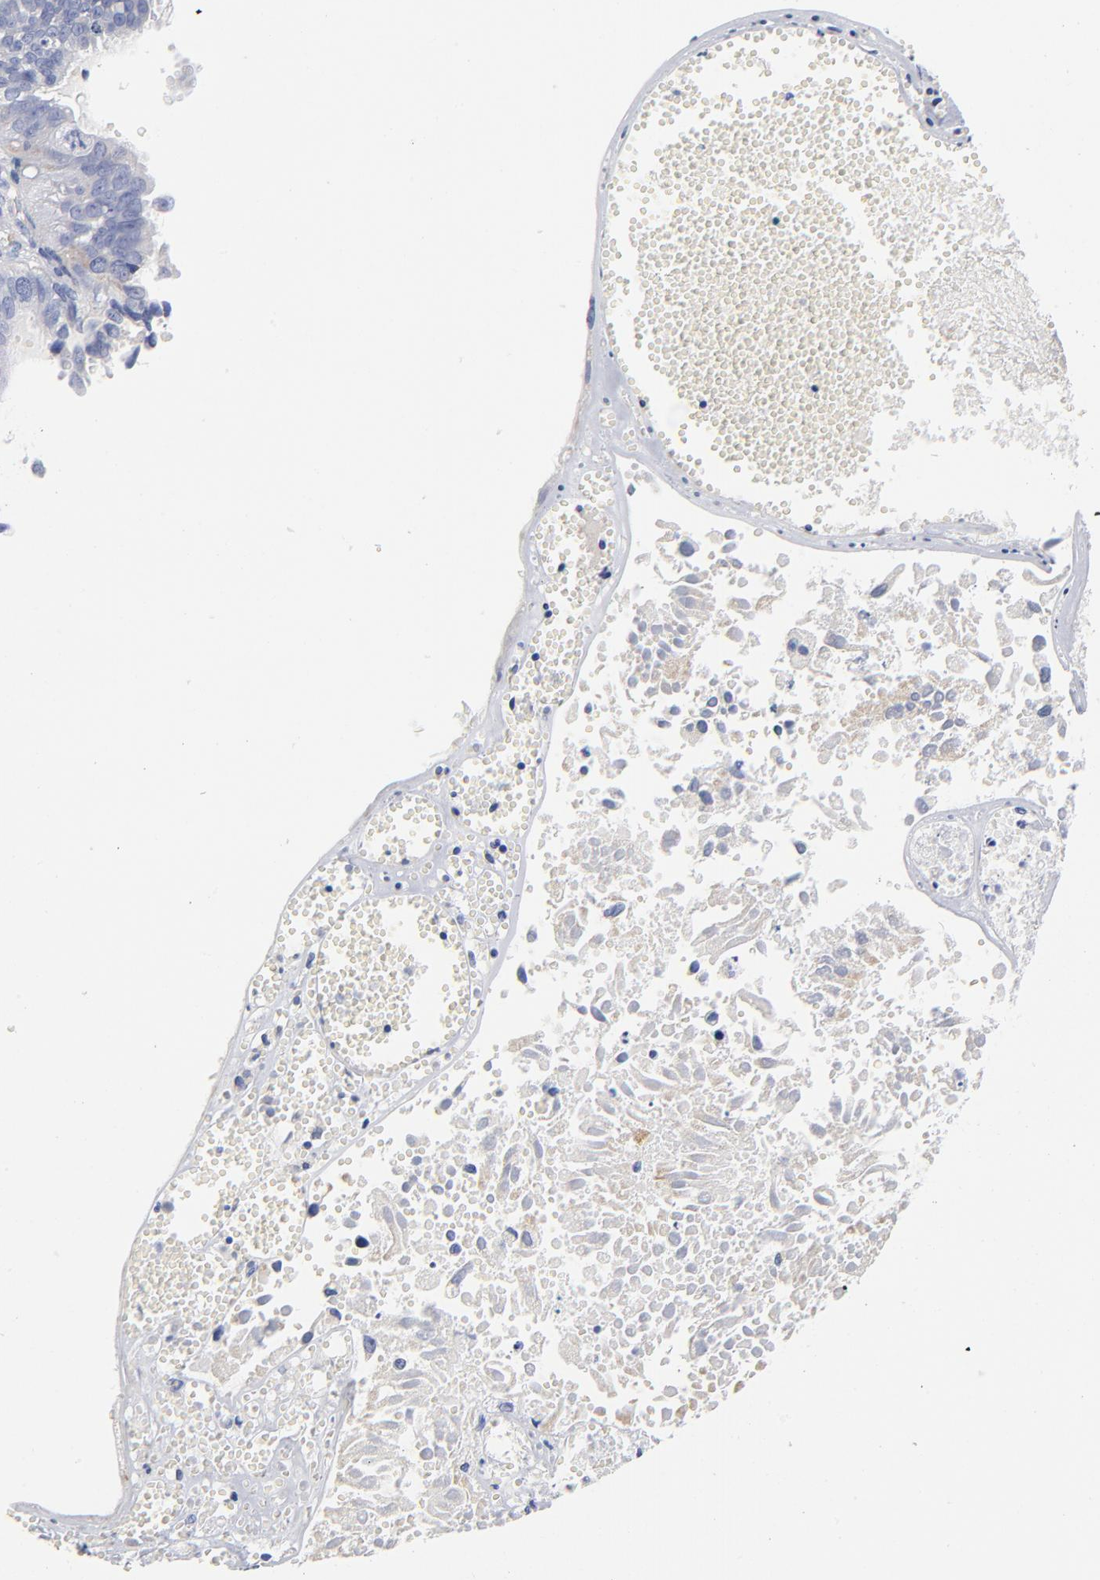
{"staining": {"intensity": "negative", "quantity": "none", "location": "none"}, "tissue": "ovarian cancer", "cell_type": "Tumor cells", "image_type": "cancer", "snomed": [{"axis": "morphology", "description": "Carcinoma, endometroid"}, {"axis": "topography", "description": "Ovary"}], "caption": "Tumor cells are negative for brown protein staining in ovarian endometroid carcinoma. (Immunohistochemistry (ihc), brightfield microscopy, high magnification).", "gene": "PTP4A1", "patient": {"sex": "female", "age": 85}}